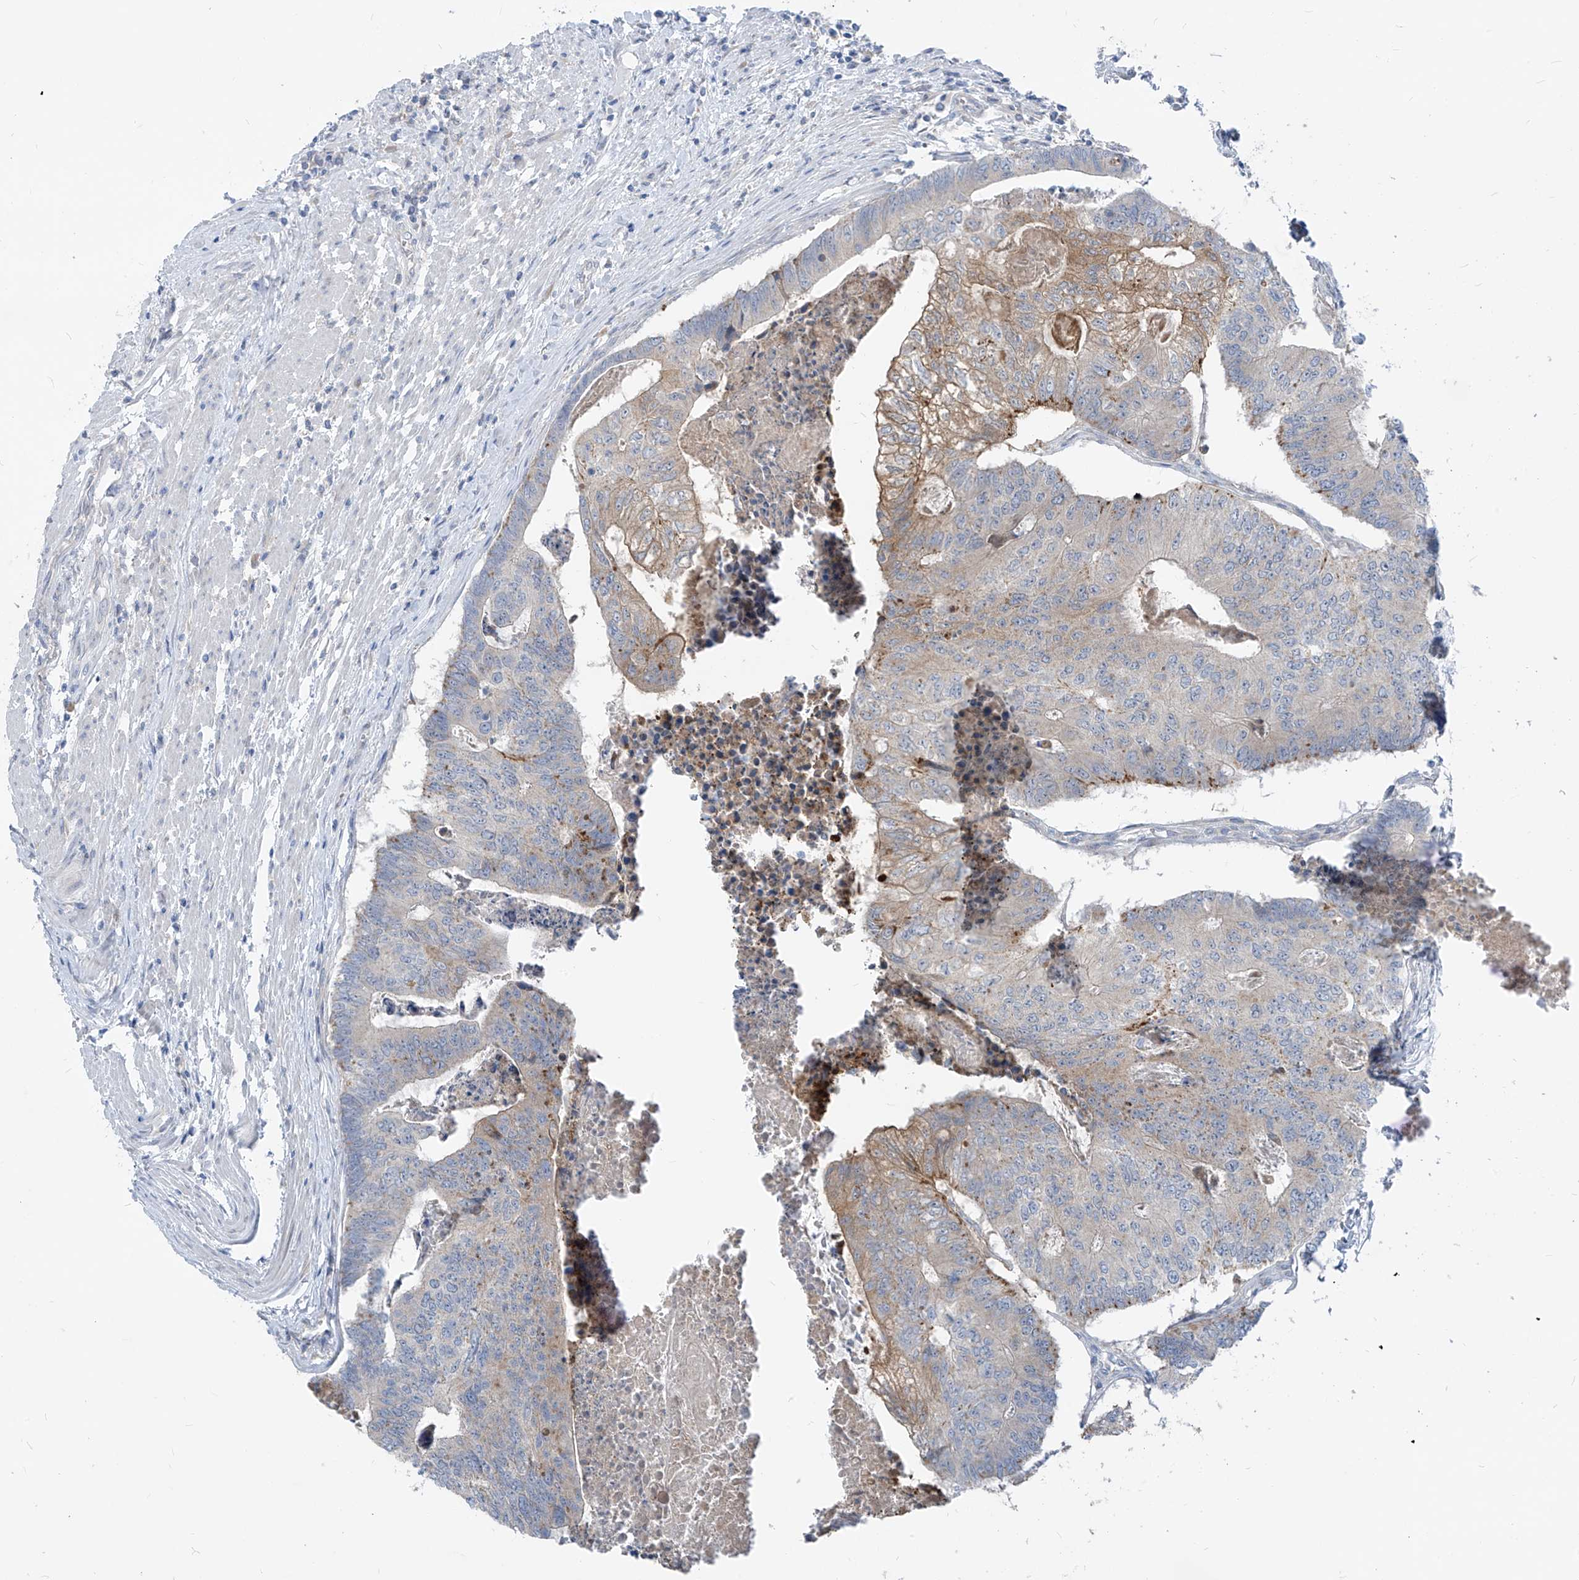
{"staining": {"intensity": "moderate", "quantity": "<25%", "location": "cytoplasmic/membranous"}, "tissue": "colorectal cancer", "cell_type": "Tumor cells", "image_type": "cancer", "snomed": [{"axis": "morphology", "description": "Adenocarcinoma, NOS"}, {"axis": "topography", "description": "Colon"}], "caption": "Immunohistochemistry of human adenocarcinoma (colorectal) exhibits low levels of moderate cytoplasmic/membranous expression in approximately <25% of tumor cells. (DAB (3,3'-diaminobenzidine) IHC, brown staining for protein, blue staining for nuclei).", "gene": "LDAH", "patient": {"sex": "female", "age": 67}}